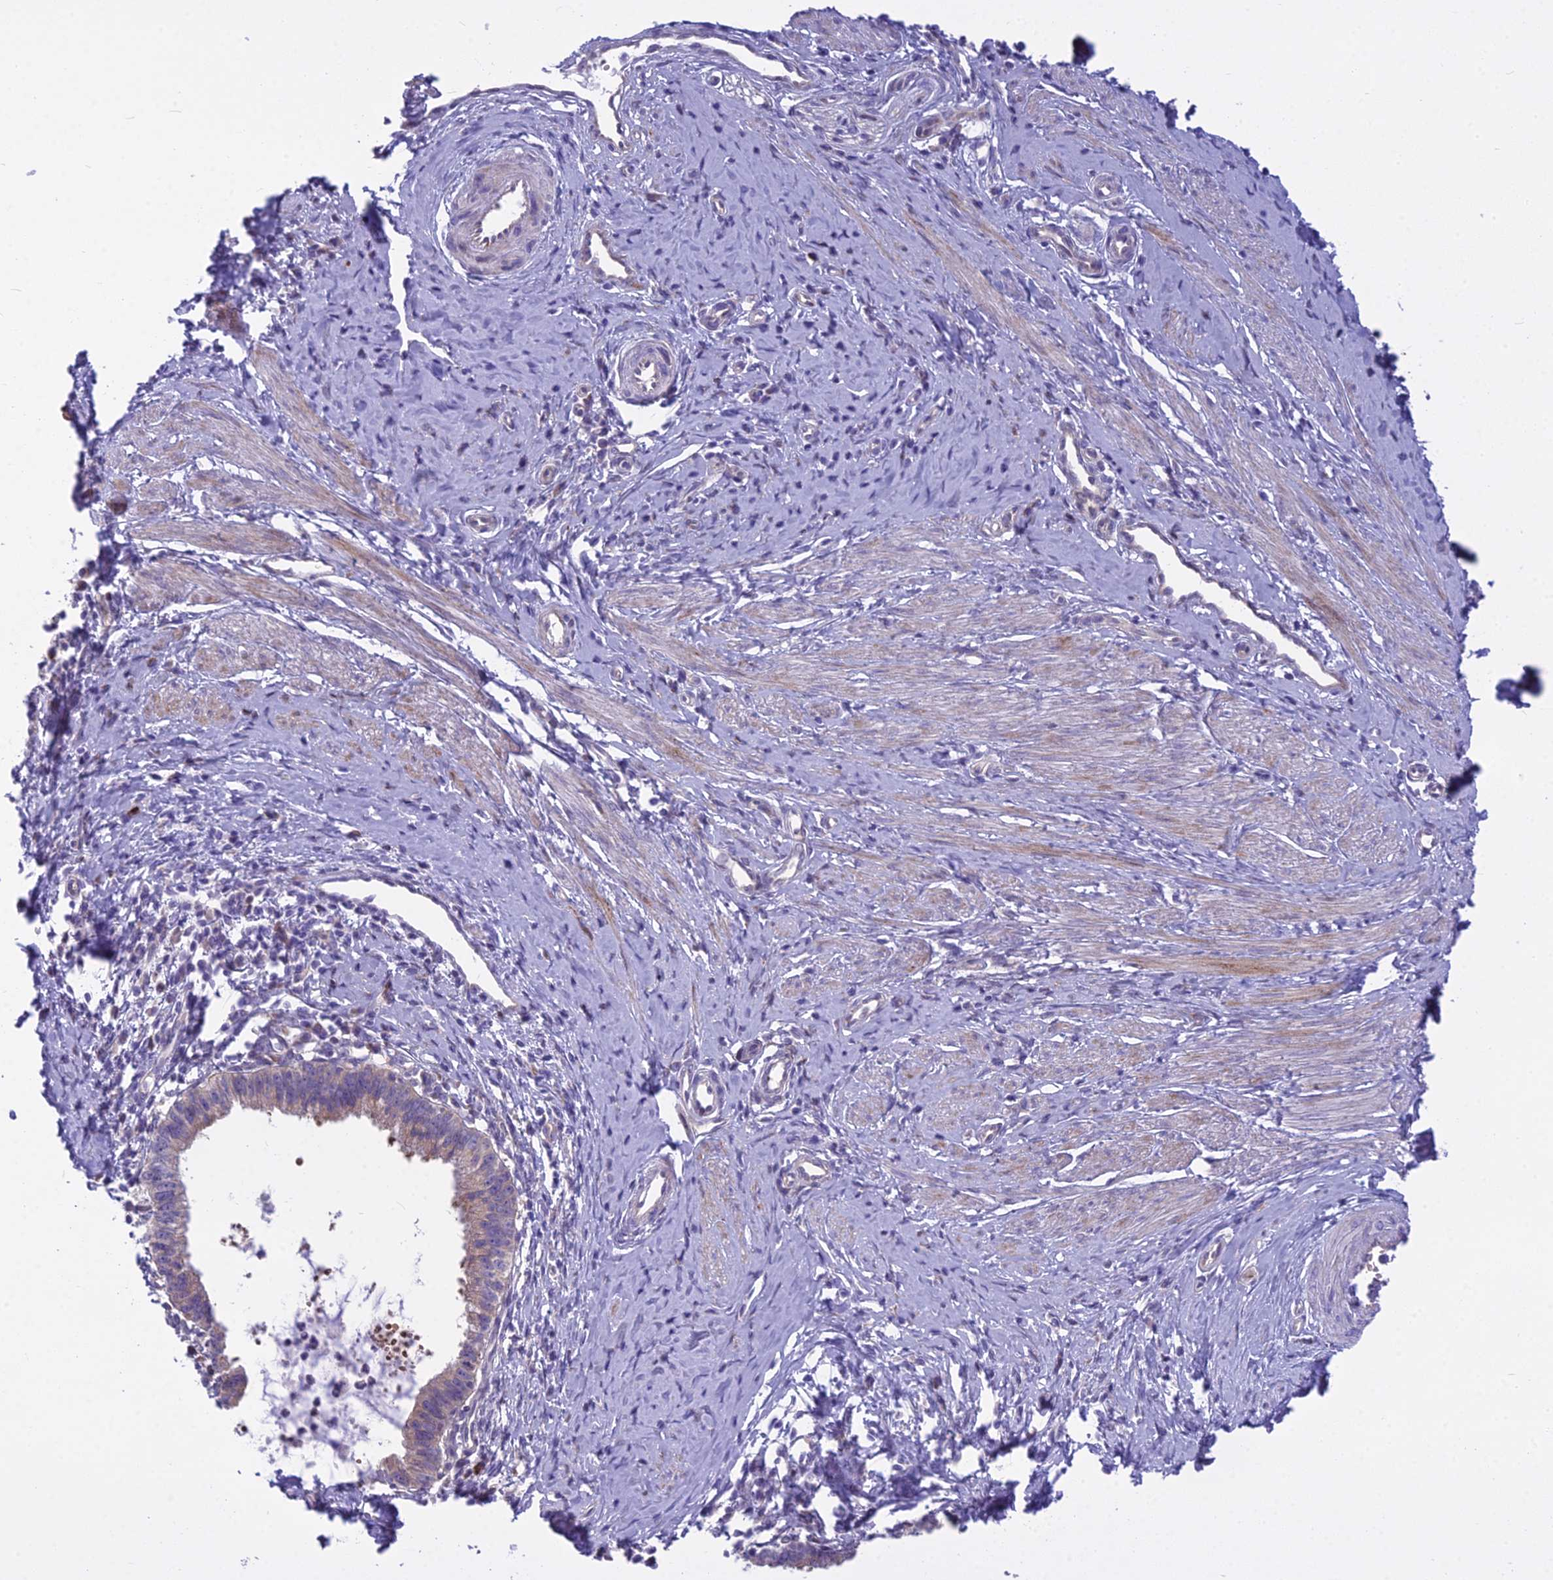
{"staining": {"intensity": "weak", "quantity": "<25%", "location": "cytoplasmic/membranous"}, "tissue": "cervical cancer", "cell_type": "Tumor cells", "image_type": "cancer", "snomed": [{"axis": "morphology", "description": "Adenocarcinoma, NOS"}, {"axis": "topography", "description": "Cervix"}], "caption": "A micrograph of cervical cancer (adenocarcinoma) stained for a protein shows no brown staining in tumor cells. (DAB (3,3'-diaminobenzidine) immunohistochemistry (IHC), high magnification).", "gene": "PCDHB14", "patient": {"sex": "female", "age": 36}}